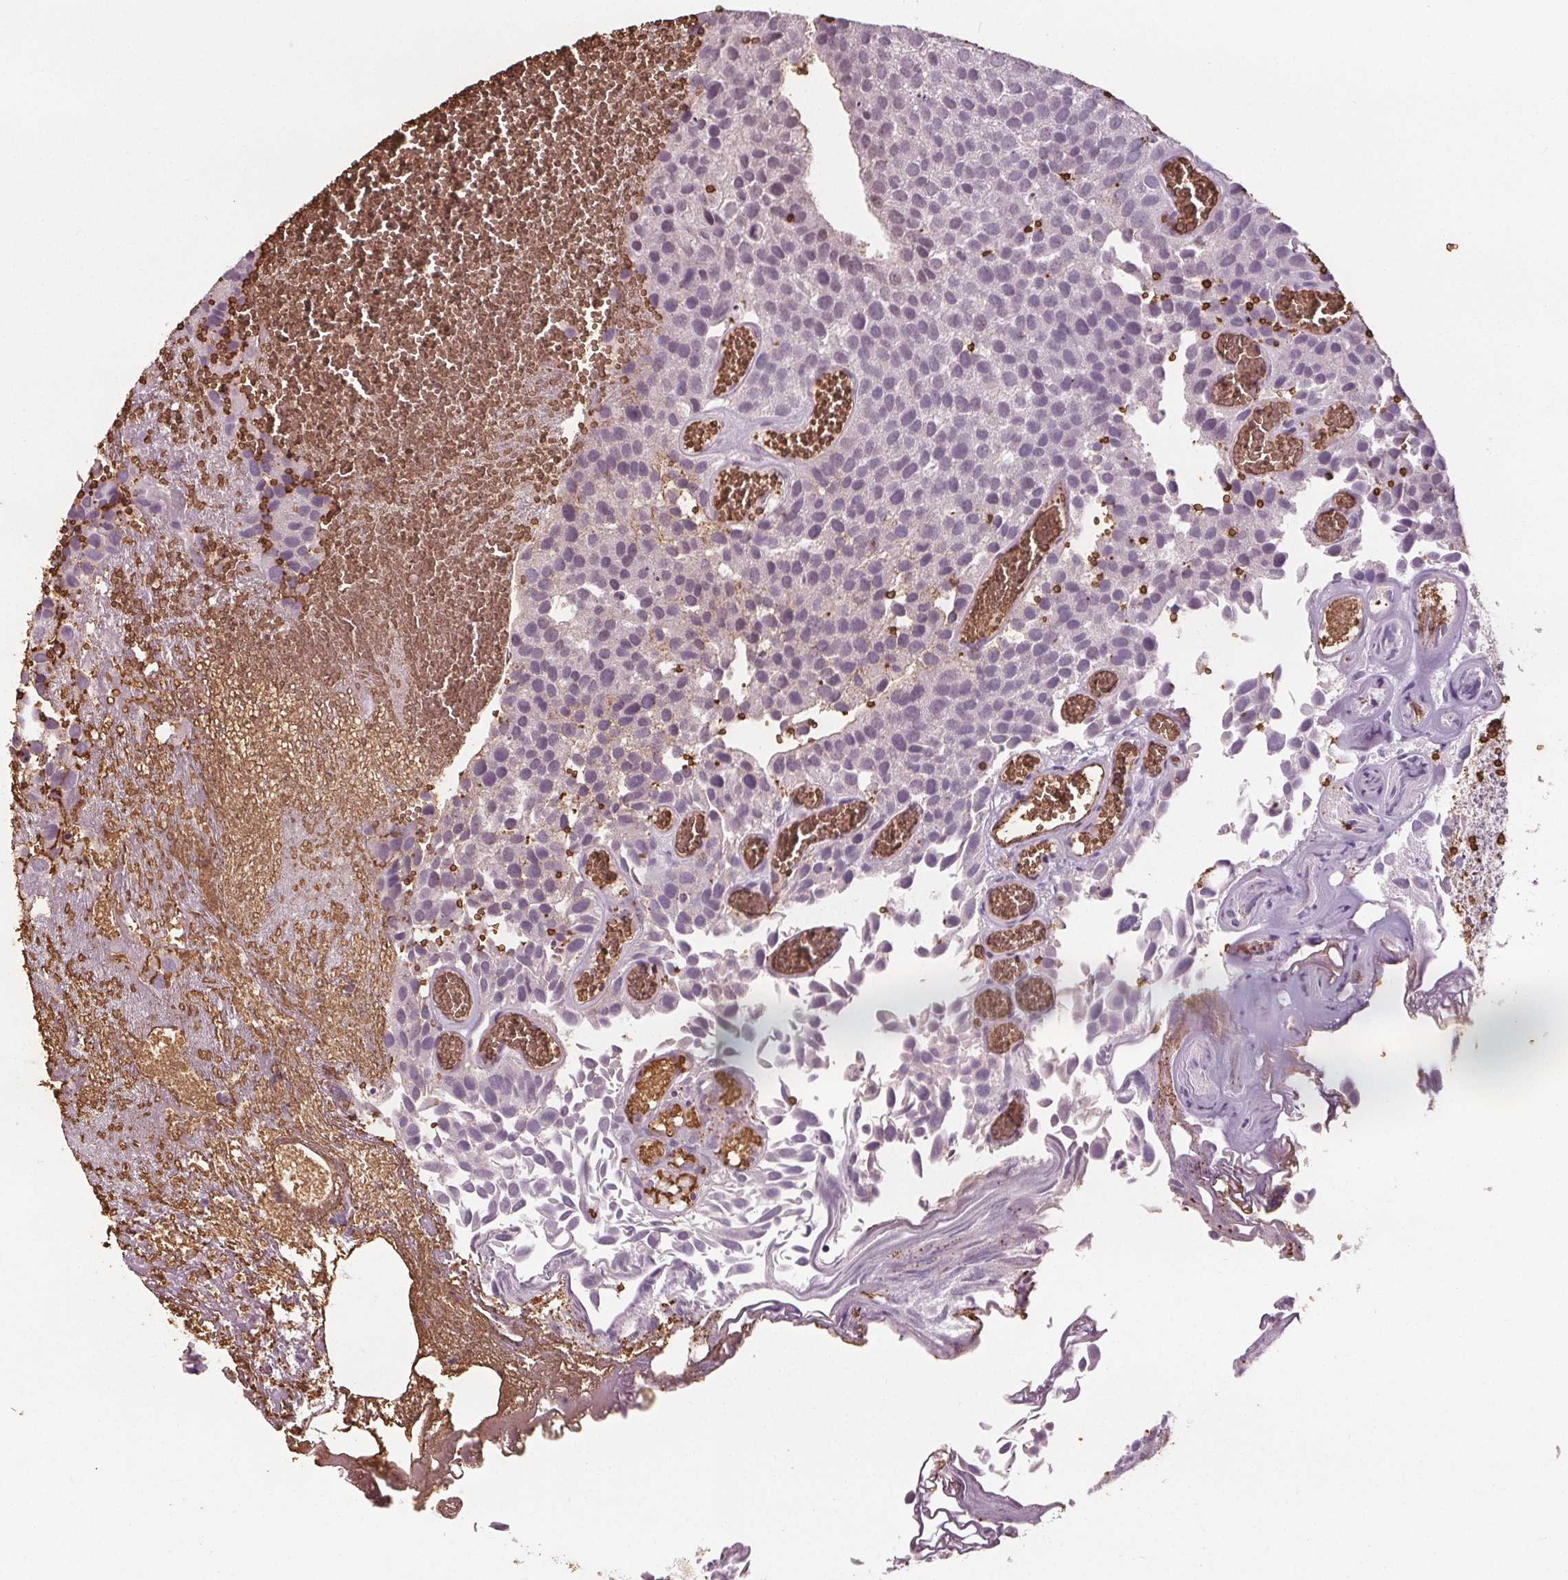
{"staining": {"intensity": "negative", "quantity": "none", "location": "none"}, "tissue": "urothelial cancer", "cell_type": "Tumor cells", "image_type": "cancer", "snomed": [{"axis": "morphology", "description": "Urothelial carcinoma, Low grade"}, {"axis": "topography", "description": "Urinary bladder"}], "caption": "Low-grade urothelial carcinoma was stained to show a protein in brown. There is no significant positivity in tumor cells.", "gene": "SLC4A1", "patient": {"sex": "female", "age": 69}}